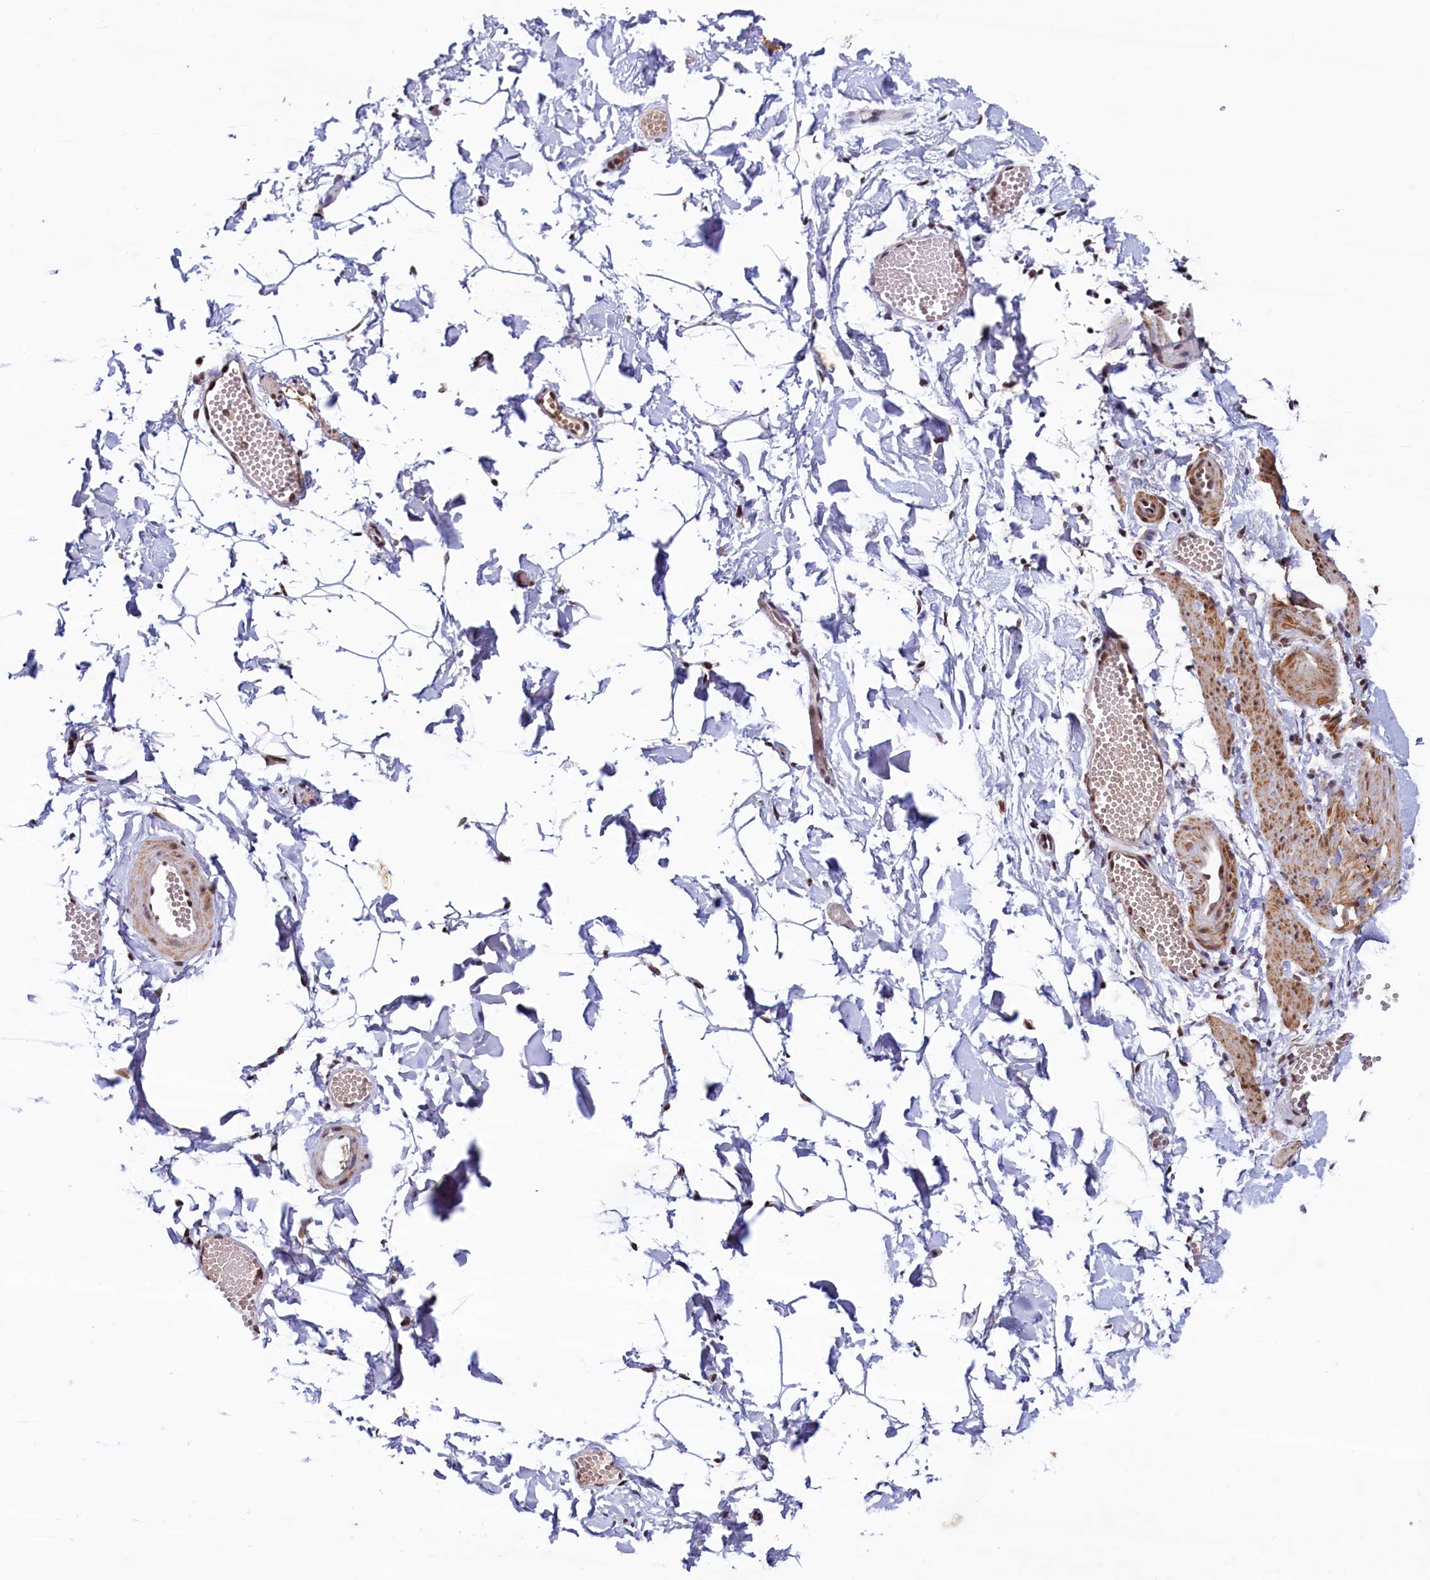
{"staining": {"intensity": "moderate", "quantity": ">75%", "location": "nuclear"}, "tissue": "adipose tissue", "cell_type": "Adipocytes", "image_type": "normal", "snomed": [{"axis": "morphology", "description": "Normal tissue, NOS"}, {"axis": "topography", "description": "Gallbladder"}, {"axis": "topography", "description": "Peripheral nerve tissue"}], "caption": "IHC staining of unremarkable adipose tissue, which reveals medium levels of moderate nuclear positivity in about >75% of adipocytes indicating moderate nuclear protein expression. The staining was performed using DAB (3,3'-diaminobenzidine) (brown) for protein detection and nuclei were counterstained in hematoxylin (blue).", "gene": "ZC3H18", "patient": {"sex": "male", "age": 38}}